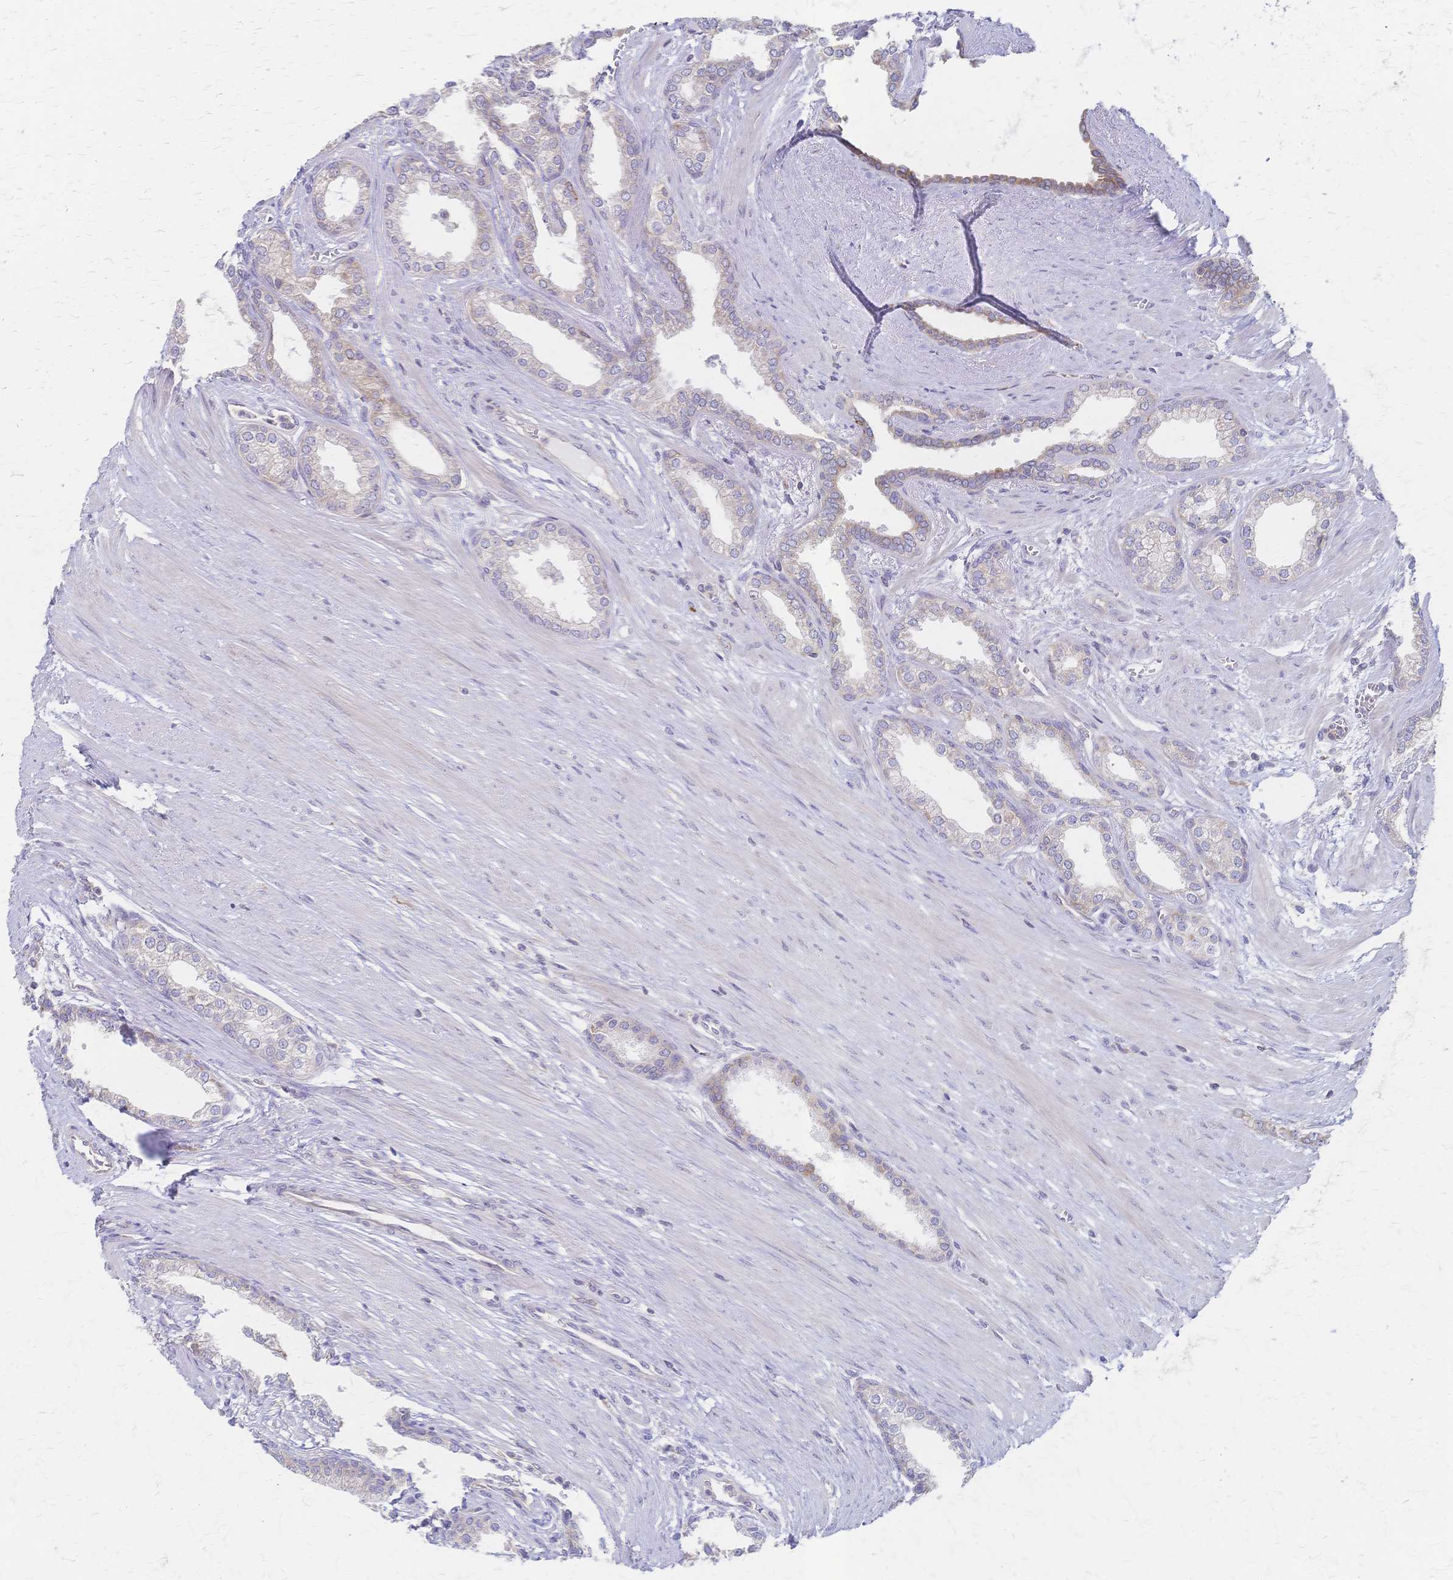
{"staining": {"intensity": "weak", "quantity": "<25%", "location": "cytoplasmic/membranous"}, "tissue": "prostate cancer", "cell_type": "Tumor cells", "image_type": "cancer", "snomed": [{"axis": "morphology", "description": "Adenocarcinoma, High grade"}, {"axis": "topography", "description": "Prostate"}], "caption": "Immunohistochemical staining of human prostate high-grade adenocarcinoma demonstrates no significant staining in tumor cells.", "gene": "CYB5A", "patient": {"sex": "male", "age": 60}}